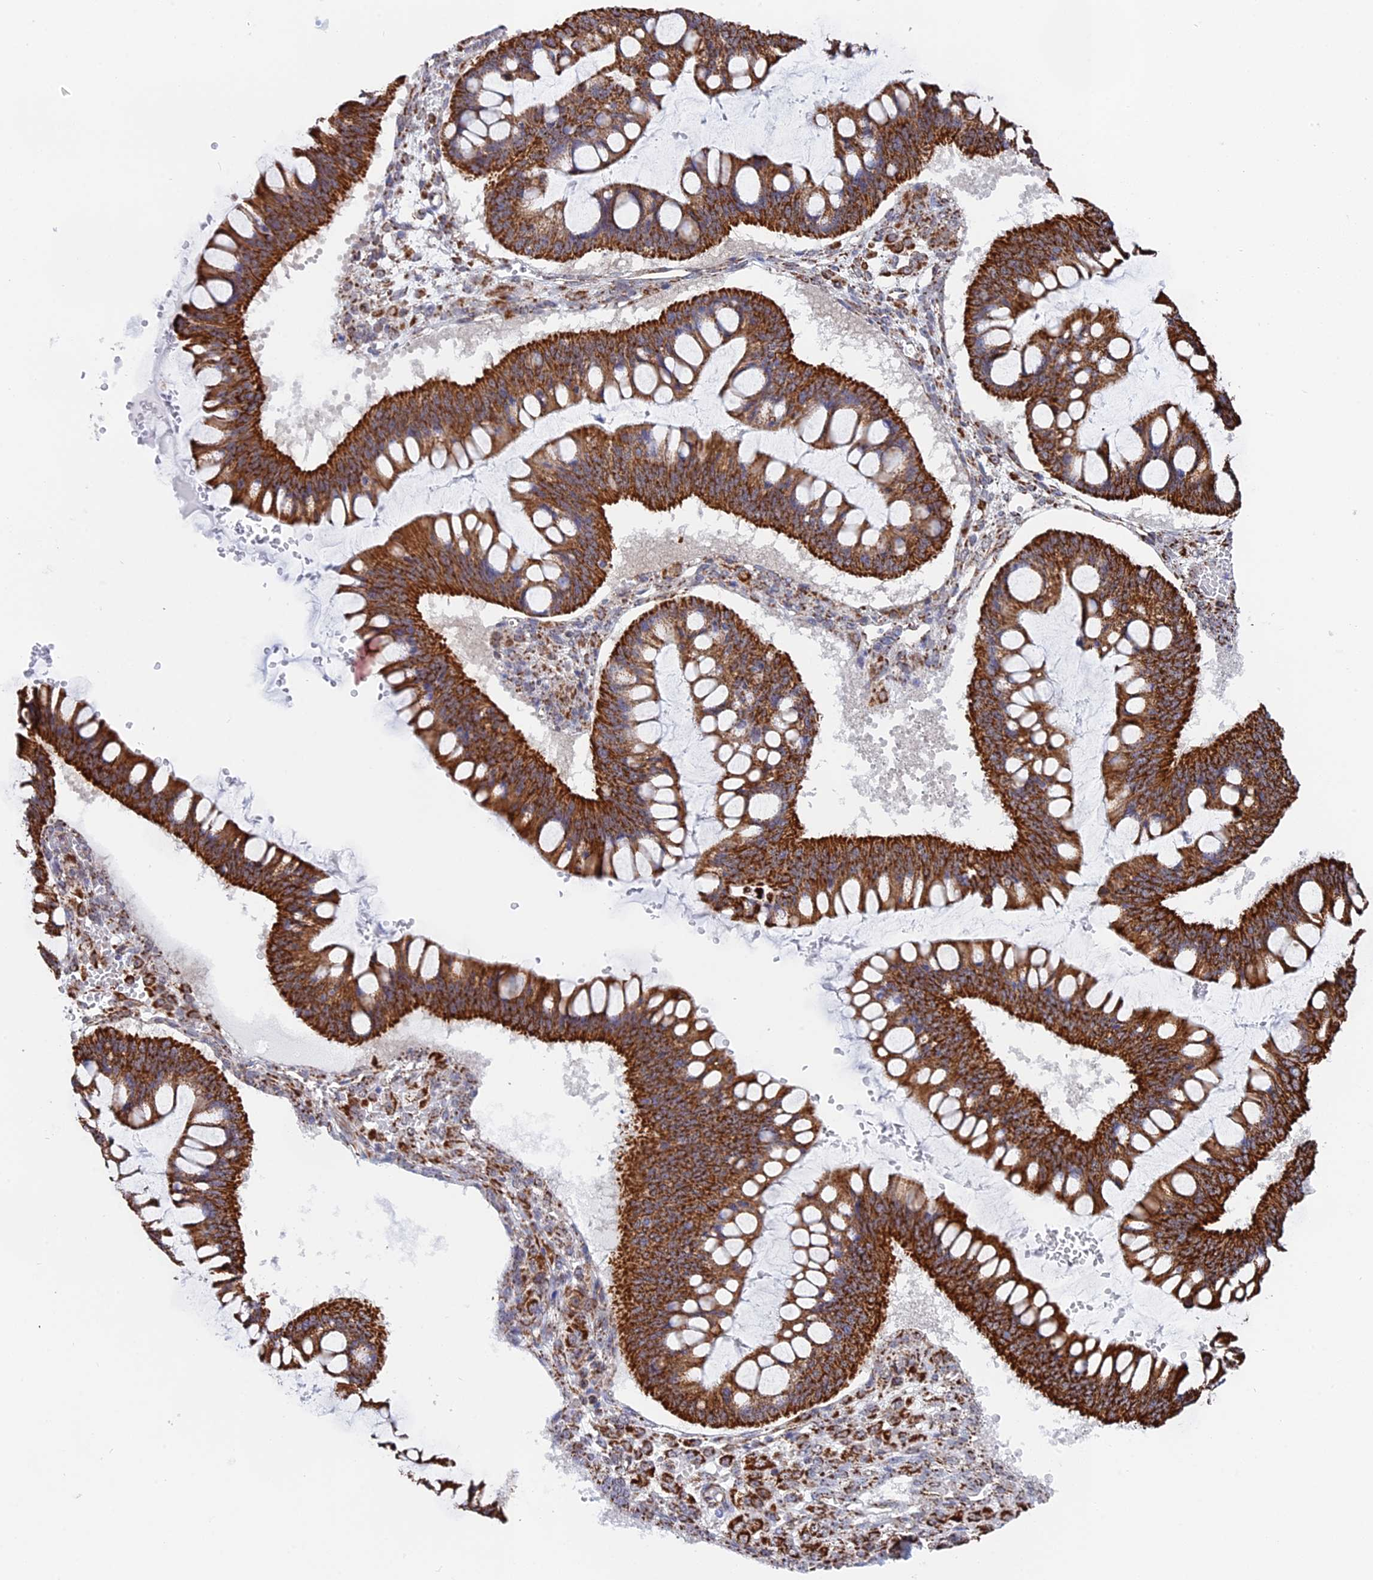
{"staining": {"intensity": "strong", "quantity": ">75%", "location": "cytoplasmic/membranous"}, "tissue": "ovarian cancer", "cell_type": "Tumor cells", "image_type": "cancer", "snomed": [{"axis": "morphology", "description": "Cystadenocarcinoma, mucinous, NOS"}, {"axis": "topography", "description": "Ovary"}], "caption": "Mucinous cystadenocarcinoma (ovarian) stained with DAB (3,3'-diaminobenzidine) IHC demonstrates high levels of strong cytoplasmic/membranous positivity in about >75% of tumor cells.", "gene": "CDC16", "patient": {"sex": "female", "age": 73}}